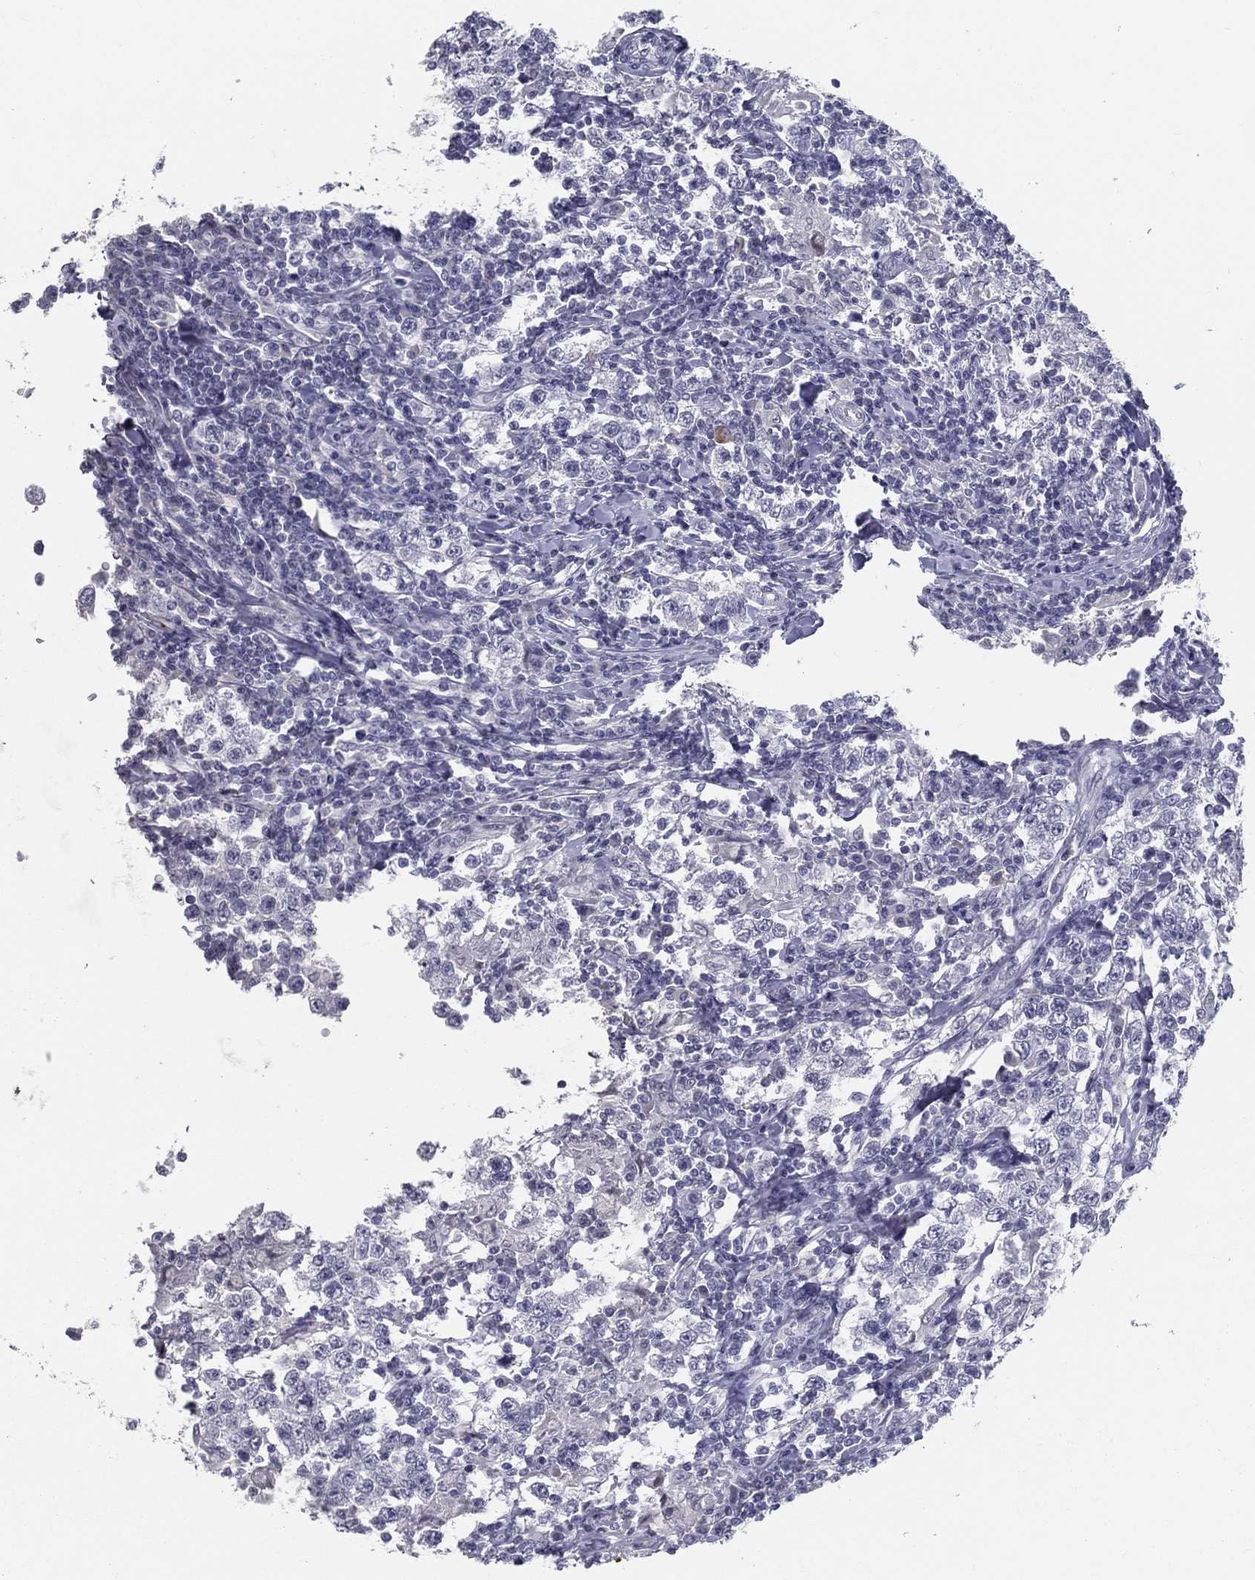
{"staining": {"intensity": "moderate", "quantity": "<25%", "location": "cytoplasmic/membranous"}, "tissue": "testis cancer", "cell_type": "Tumor cells", "image_type": "cancer", "snomed": [{"axis": "morphology", "description": "Seminoma, NOS"}, {"axis": "morphology", "description": "Carcinoma, Embryonal, NOS"}, {"axis": "topography", "description": "Testis"}], "caption": "Immunohistochemistry (IHC) staining of seminoma (testis), which shows low levels of moderate cytoplasmic/membranous expression in approximately <25% of tumor cells indicating moderate cytoplasmic/membranous protein expression. The staining was performed using DAB (brown) for protein detection and nuclei were counterstained in hematoxylin (blue).", "gene": "ACE2", "patient": {"sex": "male", "age": 41}}